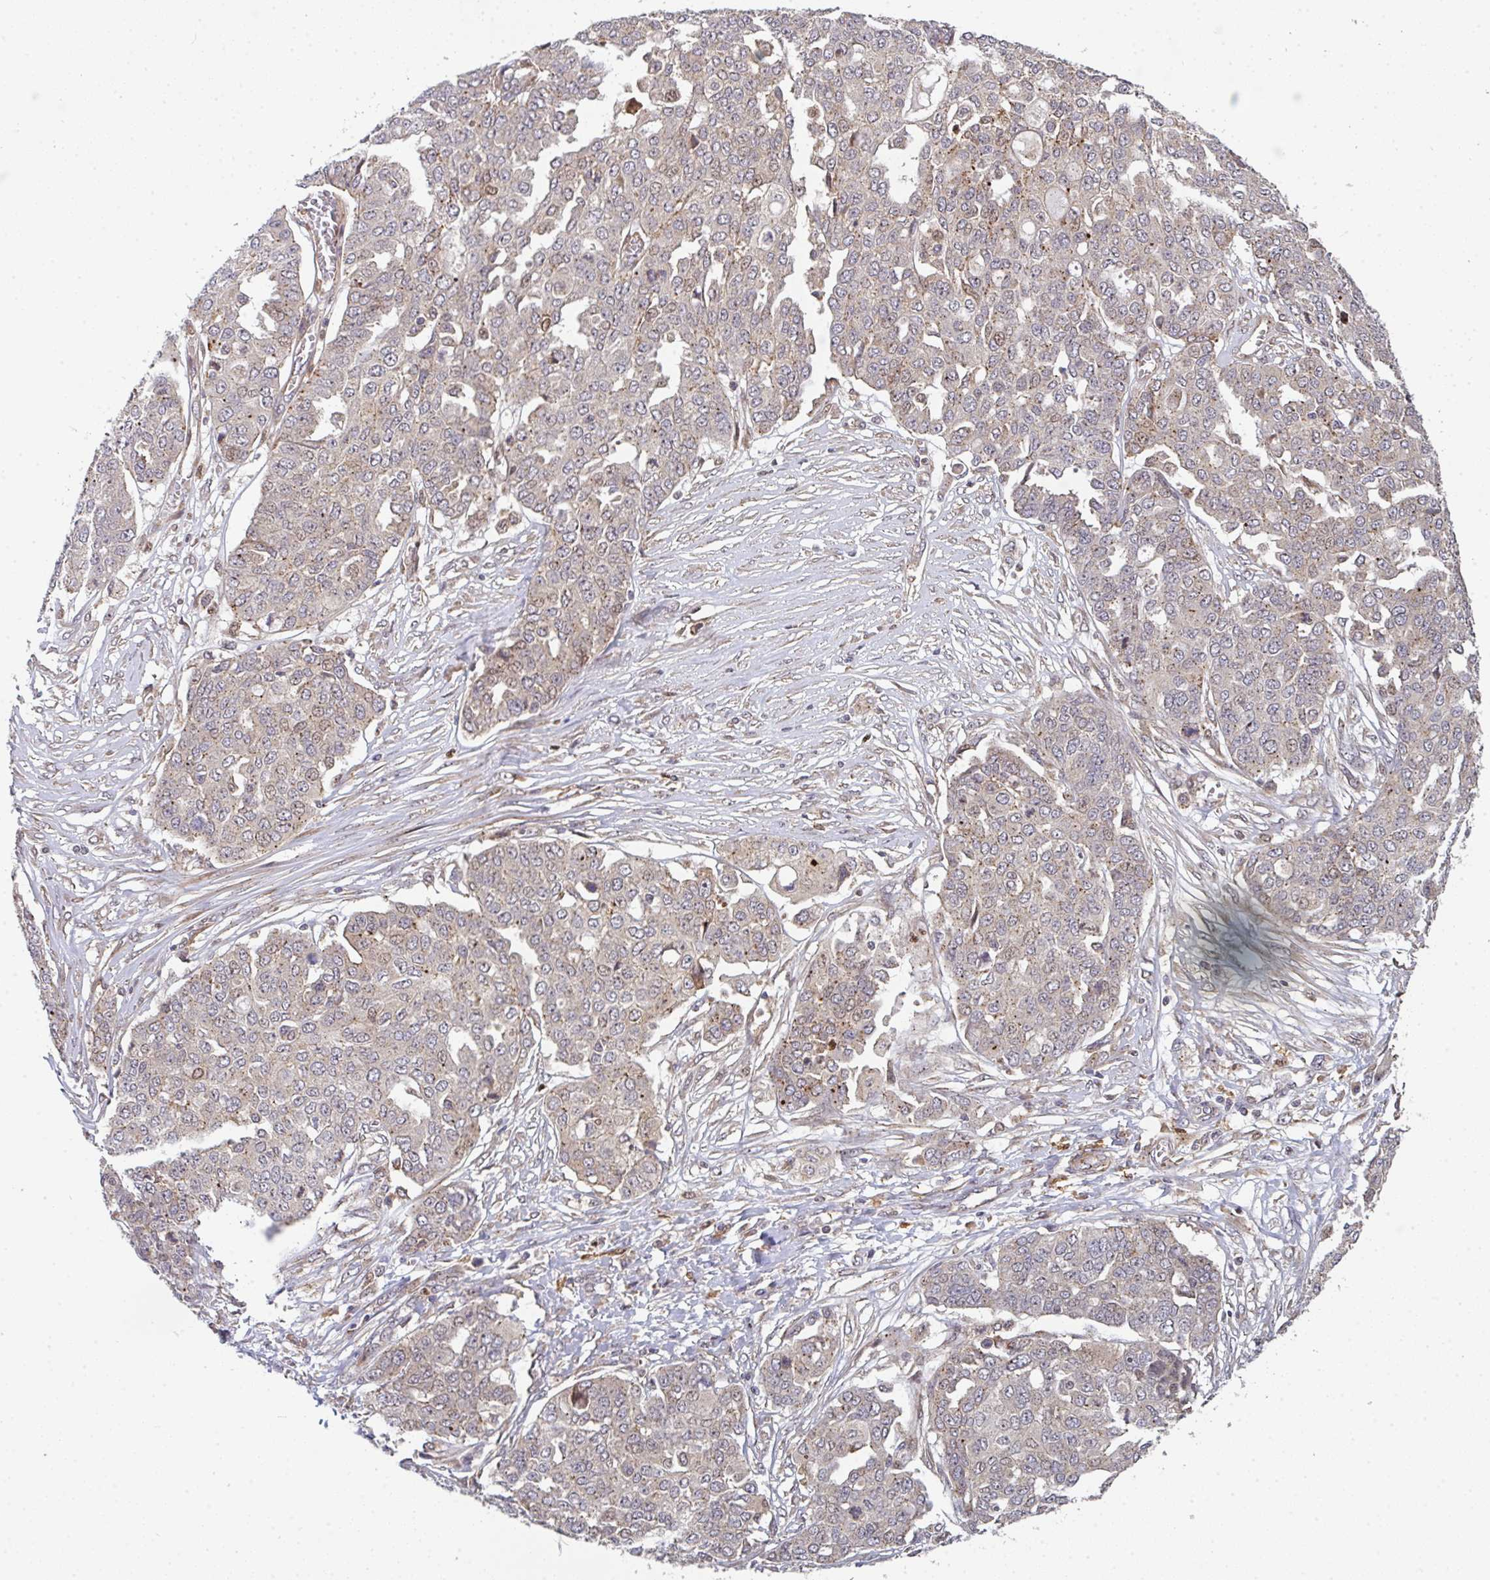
{"staining": {"intensity": "weak", "quantity": "25%-75%", "location": "cytoplasmic/membranous"}, "tissue": "ovarian cancer", "cell_type": "Tumor cells", "image_type": "cancer", "snomed": [{"axis": "morphology", "description": "Cystadenocarcinoma, serous, NOS"}, {"axis": "topography", "description": "Soft tissue"}, {"axis": "topography", "description": "Ovary"}], "caption": "Weak cytoplasmic/membranous protein staining is identified in about 25%-75% of tumor cells in ovarian cancer (serous cystadenocarcinoma). Immunohistochemistry (ihc) stains the protein in brown and the nuclei are stained blue.", "gene": "SIMC1", "patient": {"sex": "female", "age": 57}}